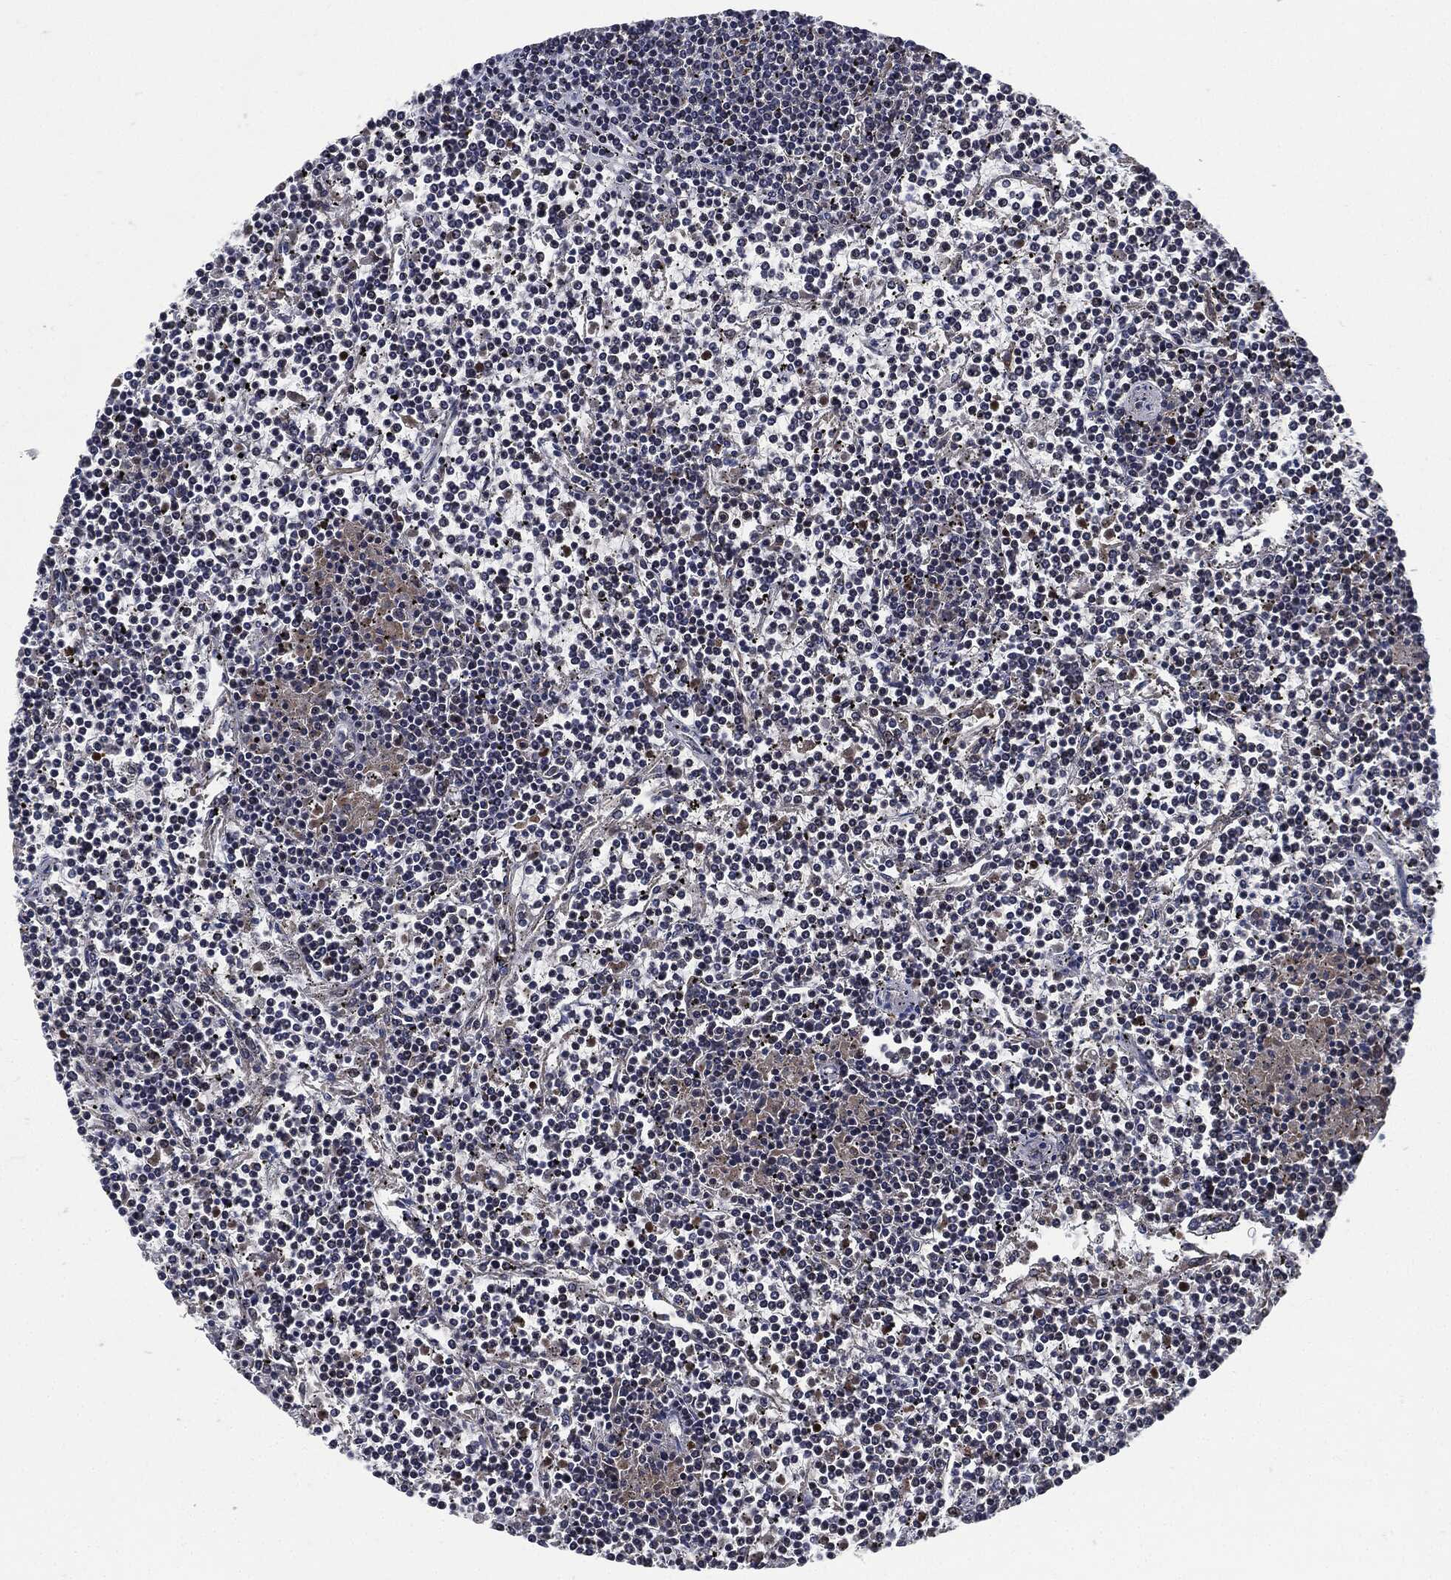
{"staining": {"intensity": "negative", "quantity": "none", "location": "none"}, "tissue": "lymphoma", "cell_type": "Tumor cells", "image_type": "cancer", "snomed": [{"axis": "morphology", "description": "Malignant lymphoma, non-Hodgkin's type, Low grade"}, {"axis": "topography", "description": "Spleen"}], "caption": "An image of lymphoma stained for a protein demonstrates no brown staining in tumor cells.", "gene": "SIGLEC9", "patient": {"sex": "female", "age": 19}}